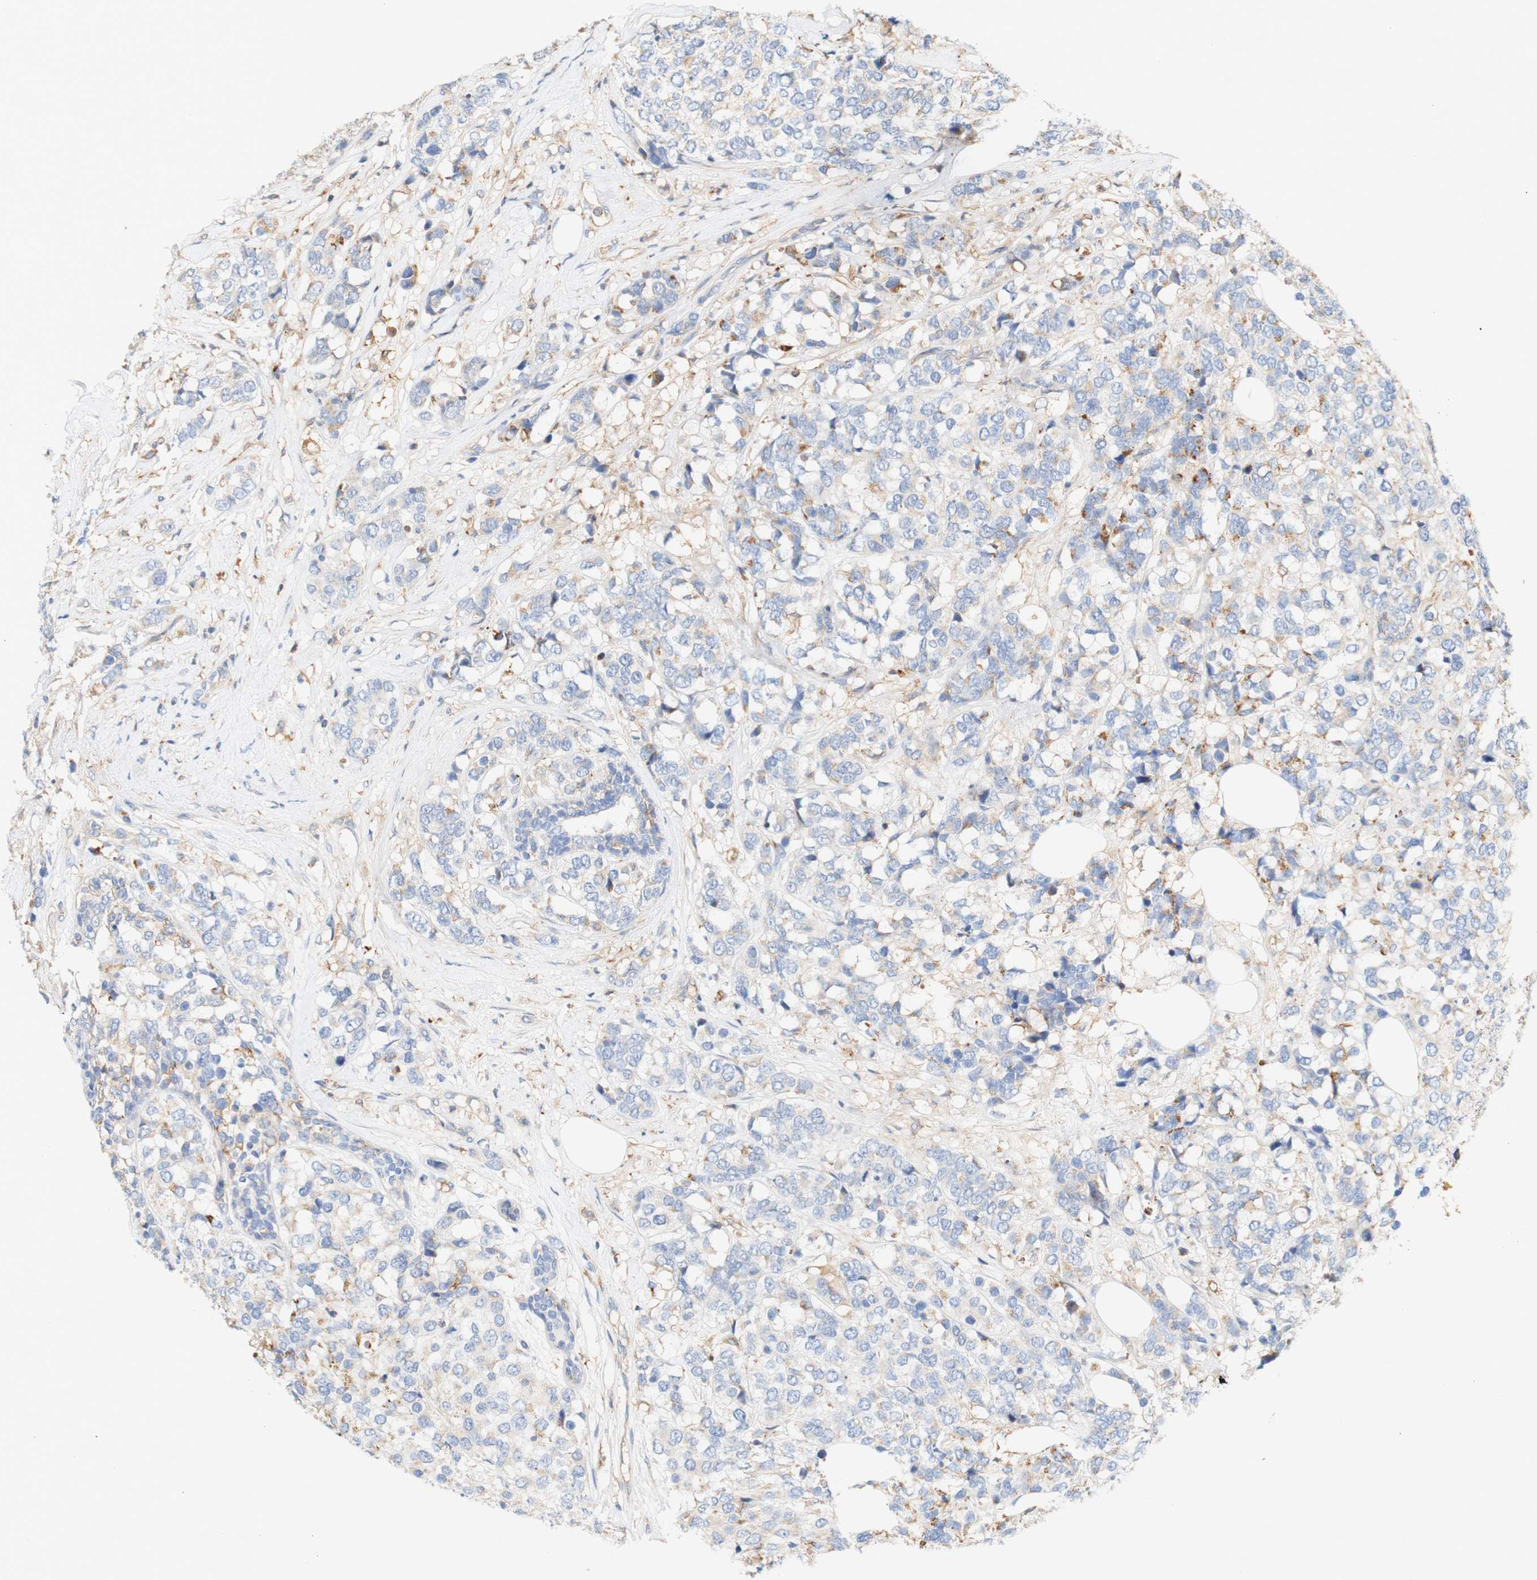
{"staining": {"intensity": "moderate", "quantity": "<25%", "location": "cytoplasmic/membranous"}, "tissue": "breast cancer", "cell_type": "Tumor cells", "image_type": "cancer", "snomed": [{"axis": "morphology", "description": "Lobular carcinoma"}, {"axis": "topography", "description": "Breast"}], "caption": "The image shows a brown stain indicating the presence of a protein in the cytoplasmic/membranous of tumor cells in breast cancer.", "gene": "PCDH7", "patient": {"sex": "female", "age": 59}}